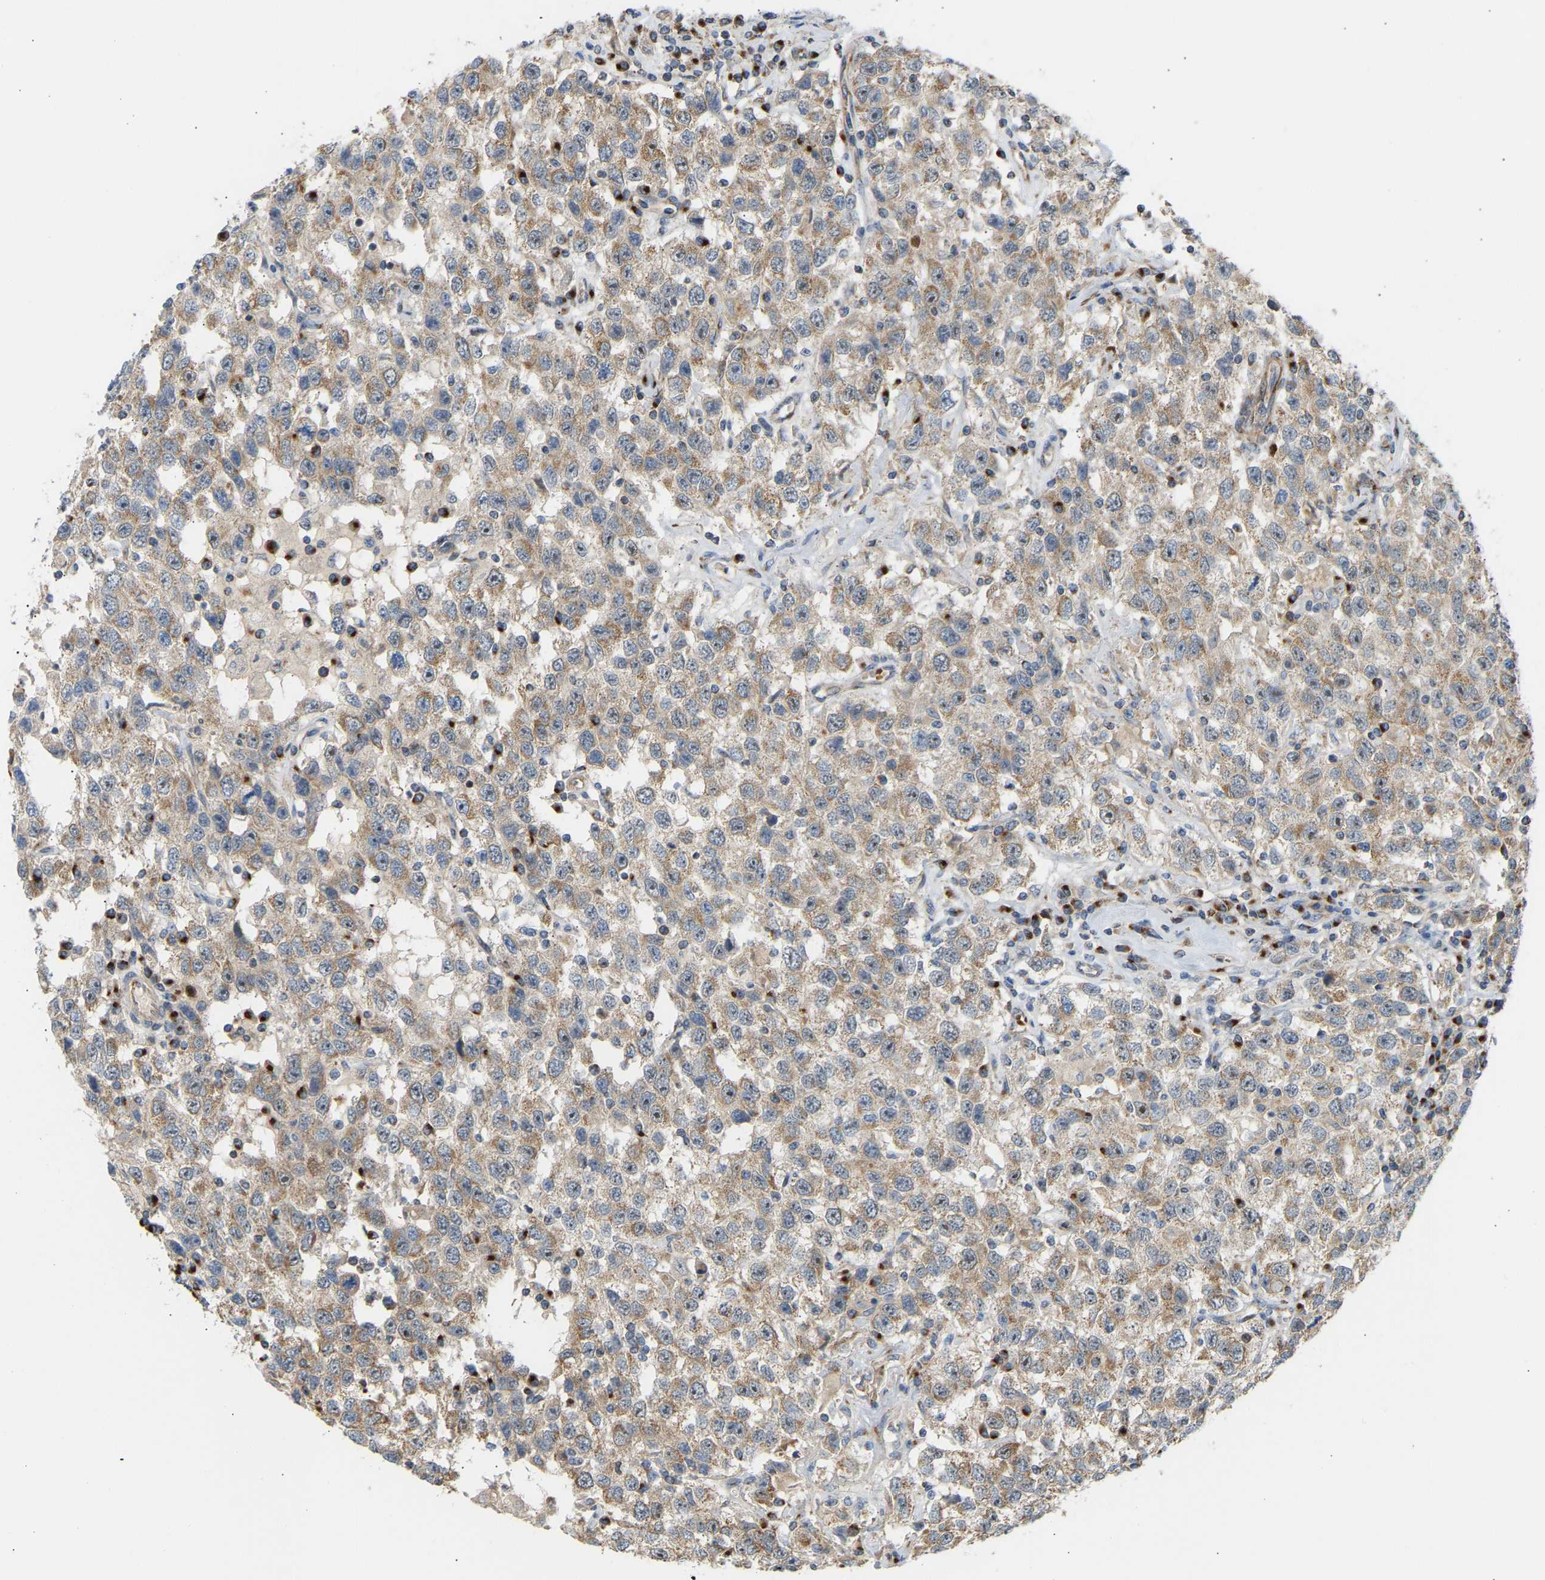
{"staining": {"intensity": "weak", "quantity": ">75%", "location": "cytoplasmic/membranous"}, "tissue": "testis cancer", "cell_type": "Tumor cells", "image_type": "cancer", "snomed": [{"axis": "morphology", "description": "Seminoma, NOS"}, {"axis": "topography", "description": "Testis"}], "caption": "DAB immunohistochemical staining of human testis cancer displays weak cytoplasmic/membranous protein staining in about >75% of tumor cells.", "gene": "YIPF2", "patient": {"sex": "male", "age": 41}}